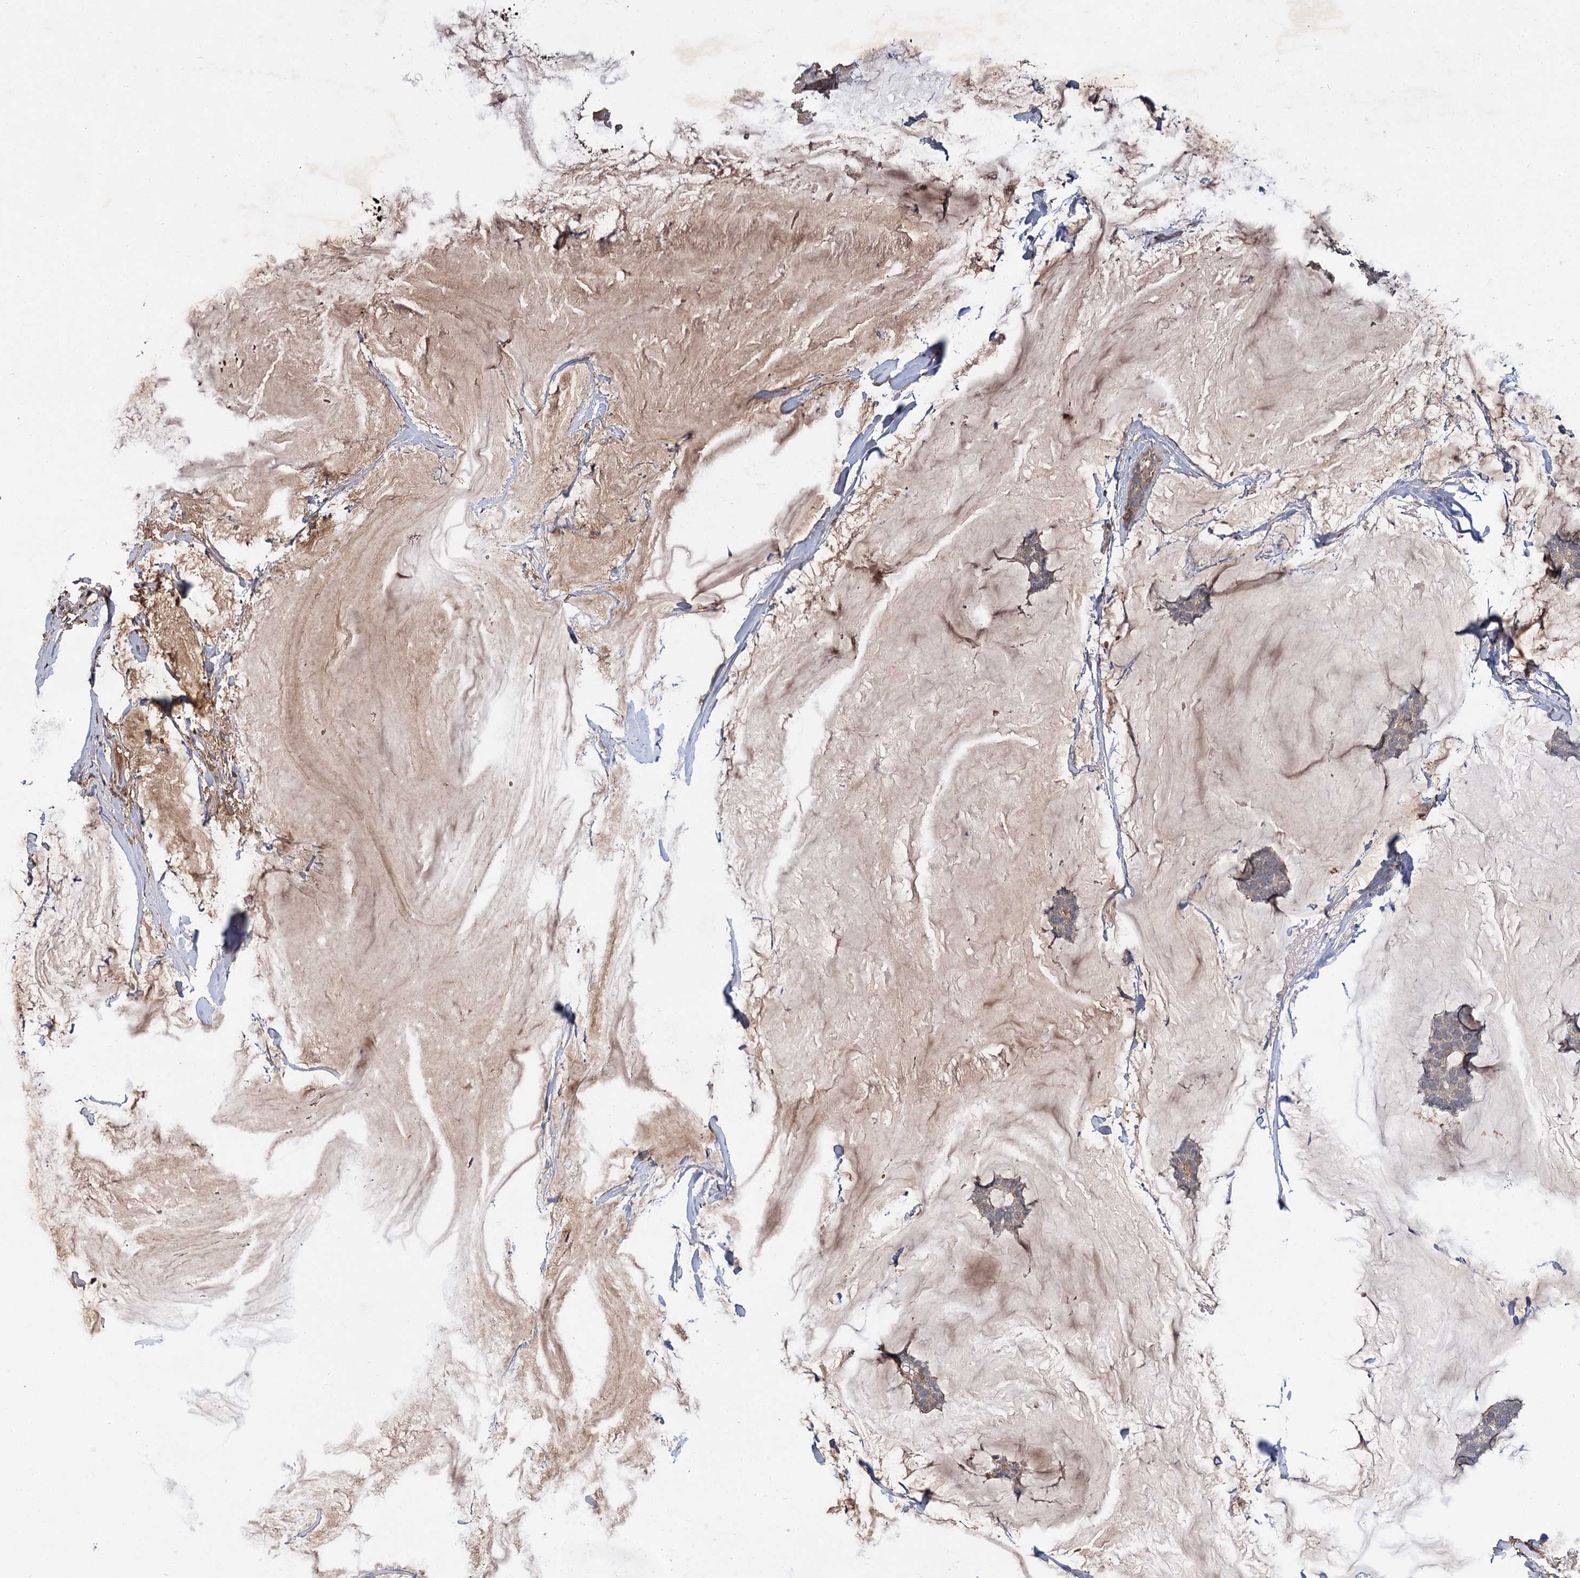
{"staining": {"intensity": "weak", "quantity": "<25%", "location": "cytoplasmic/membranous"}, "tissue": "breast cancer", "cell_type": "Tumor cells", "image_type": "cancer", "snomed": [{"axis": "morphology", "description": "Duct carcinoma"}, {"axis": "topography", "description": "Breast"}], "caption": "Immunohistochemistry micrograph of human breast intraductal carcinoma stained for a protein (brown), which displays no expression in tumor cells. (Brightfield microscopy of DAB (3,3'-diaminobenzidine) immunohistochemistry at high magnification).", "gene": "MBD6", "patient": {"sex": "female", "age": 93}}